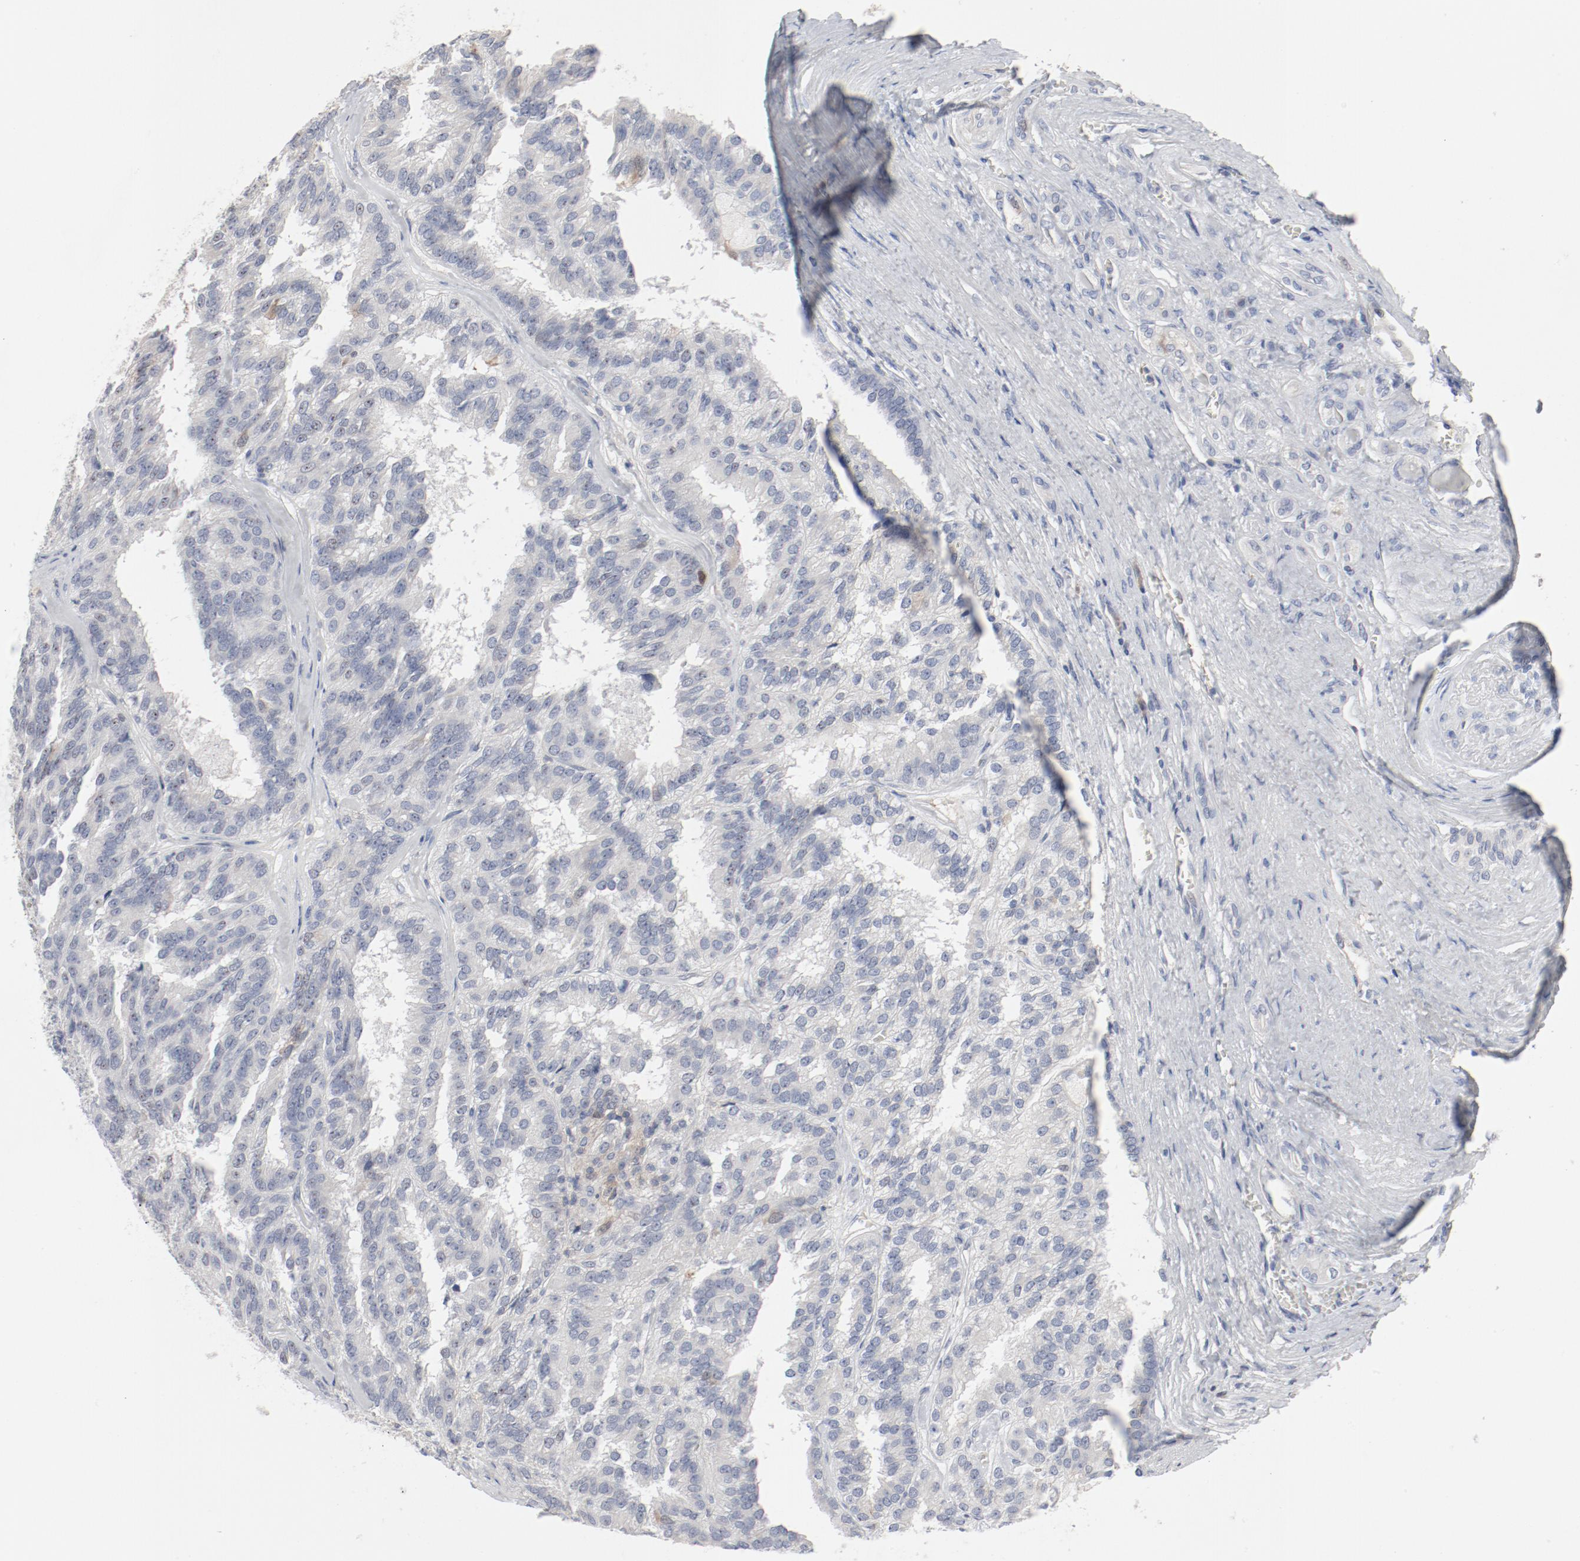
{"staining": {"intensity": "negative", "quantity": "none", "location": "none"}, "tissue": "renal cancer", "cell_type": "Tumor cells", "image_type": "cancer", "snomed": [{"axis": "morphology", "description": "Adenocarcinoma, NOS"}, {"axis": "topography", "description": "Kidney"}], "caption": "This image is of renal cancer (adenocarcinoma) stained with IHC to label a protein in brown with the nuclei are counter-stained blue. There is no expression in tumor cells.", "gene": "CDK1", "patient": {"sex": "male", "age": 46}}